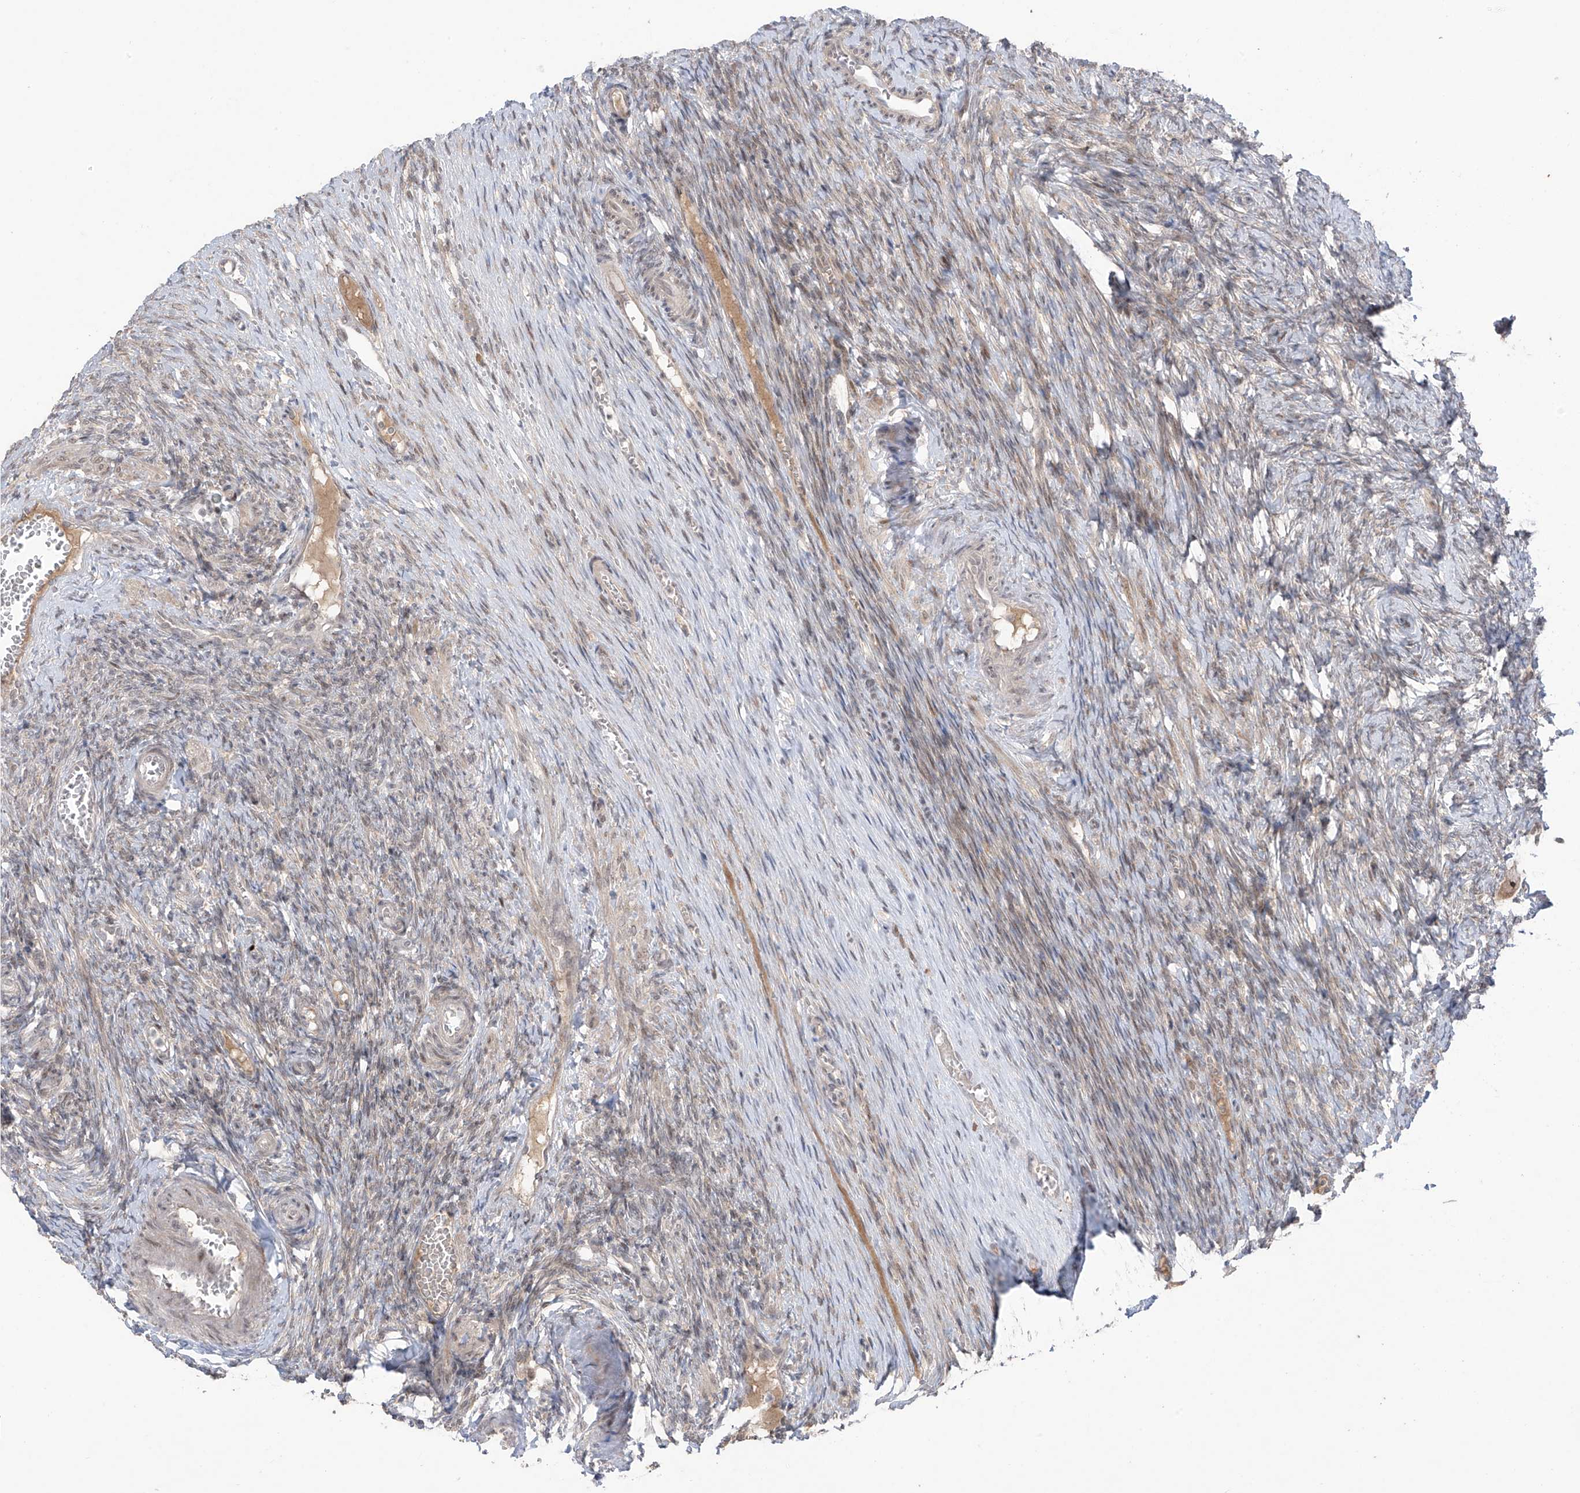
{"staining": {"intensity": "weak", "quantity": ">75%", "location": "cytoplasmic/membranous,nuclear"}, "tissue": "ovary", "cell_type": "Follicle cells", "image_type": "normal", "snomed": [{"axis": "morphology", "description": "Adenocarcinoma, NOS"}, {"axis": "topography", "description": "Endometrium"}], "caption": "Immunohistochemical staining of normal ovary demonstrates low levels of weak cytoplasmic/membranous,nuclear staining in about >75% of follicle cells.", "gene": "OGT", "patient": {"sex": "female", "age": 32}}